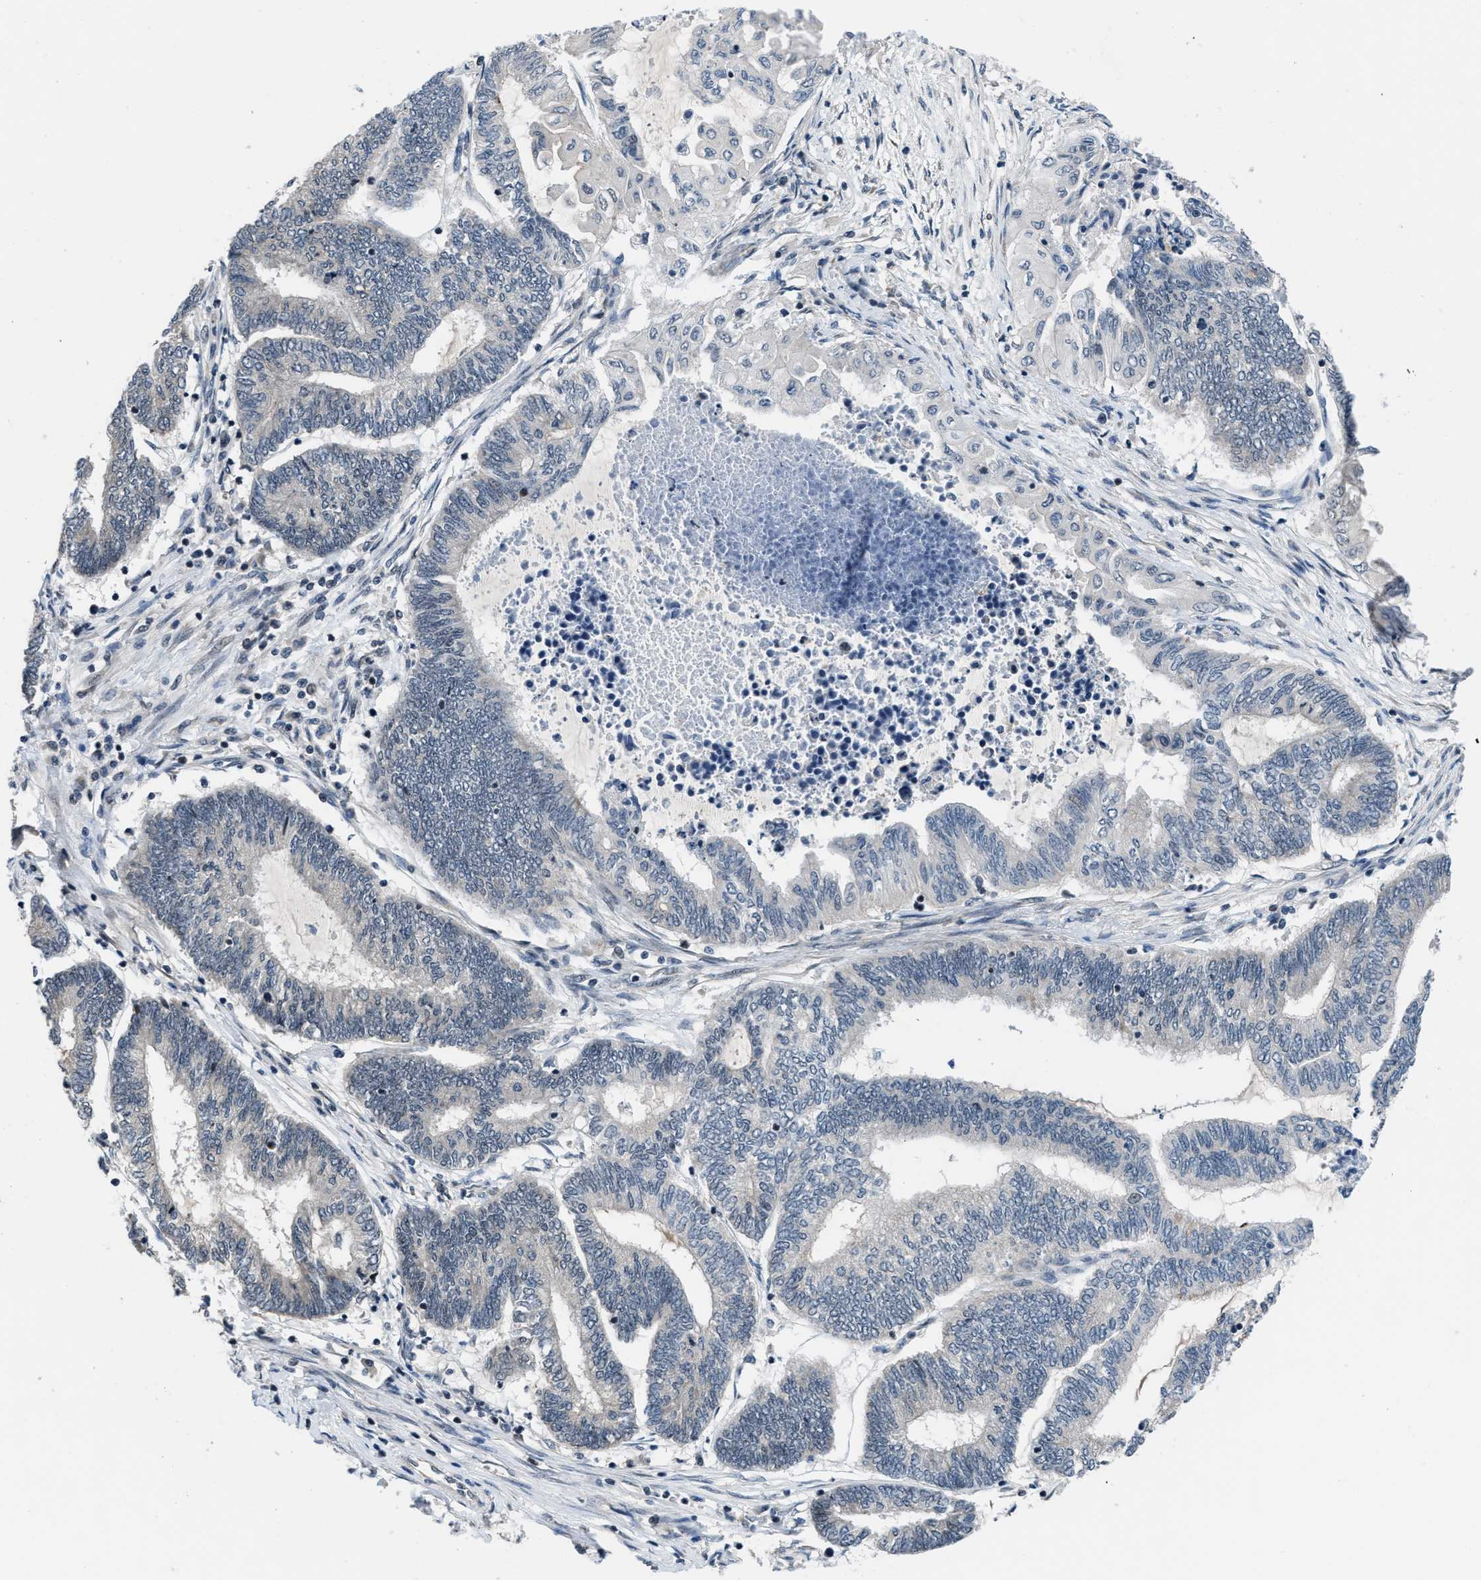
{"staining": {"intensity": "negative", "quantity": "none", "location": "none"}, "tissue": "endometrial cancer", "cell_type": "Tumor cells", "image_type": "cancer", "snomed": [{"axis": "morphology", "description": "Adenocarcinoma, NOS"}, {"axis": "topography", "description": "Uterus"}, {"axis": "topography", "description": "Endometrium"}], "caption": "Immunohistochemistry (IHC) of endometrial cancer demonstrates no positivity in tumor cells. (DAB (3,3'-diaminobenzidine) immunohistochemistry, high magnification).", "gene": "SETD5", "patient": {"sex": "female", "age": 70}}